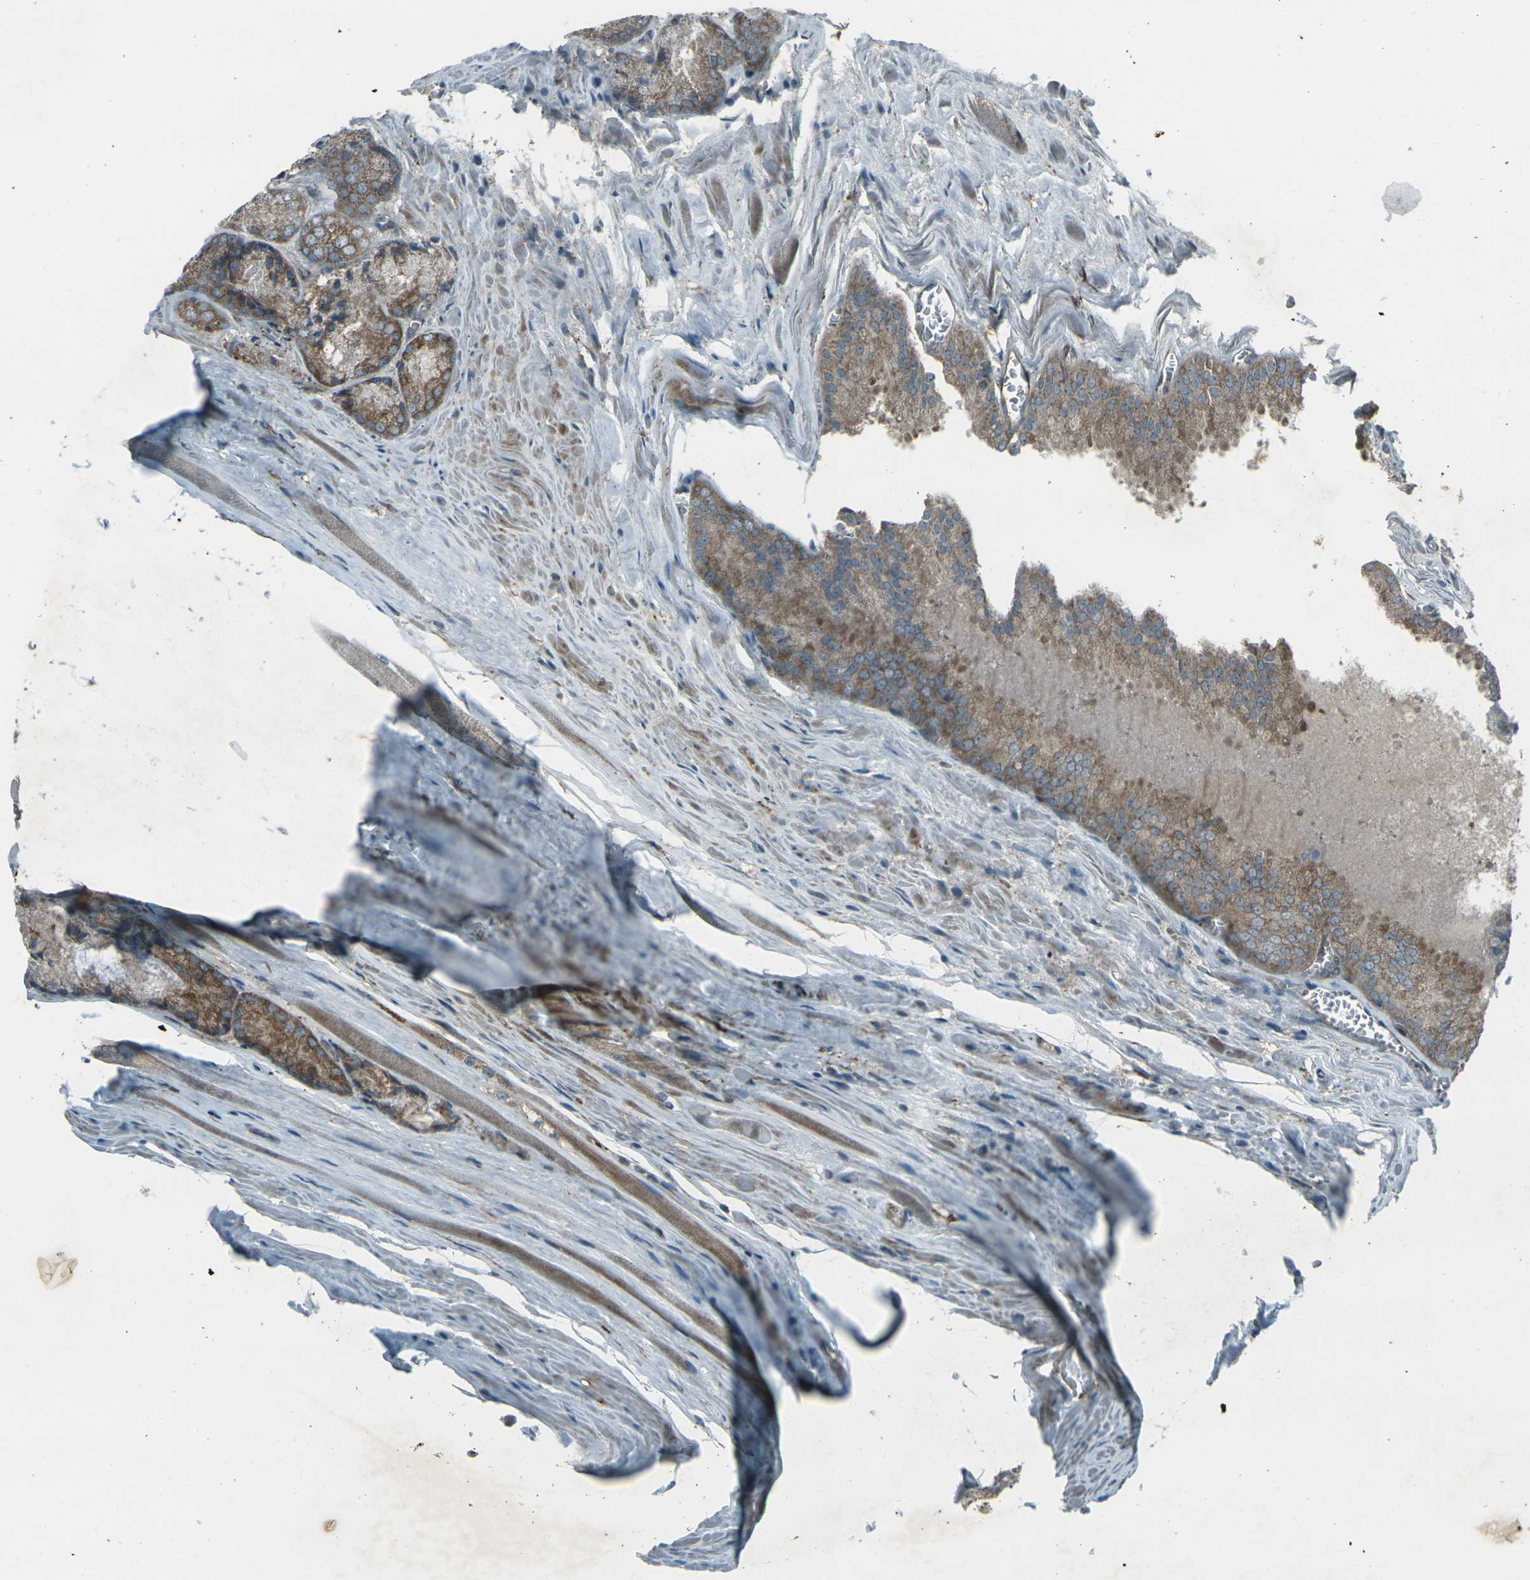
{"staining": {"intensity": "moderate", "quantity": "25%-75%", "location": "cytoplasmic/membranous"}, "tissue": "prostate cancer", "cell_type": "Tumor cells", "image_type": "cancer", "snomed": [{"axis": "morphology", "description": "Adenocarcinoma, Low grade"}, {"axis": "topography", "description": "Prostate"}], "caption": "Immunohistochemistry (DAB) staining of prostate low-grade adenocarcinoma reveals moderate cytoplasmic/membranous protein staining in about 25%-75% of tumor cells.", "gene": "LSMEM1", "patient": {"sex": "male", "age": 64}}